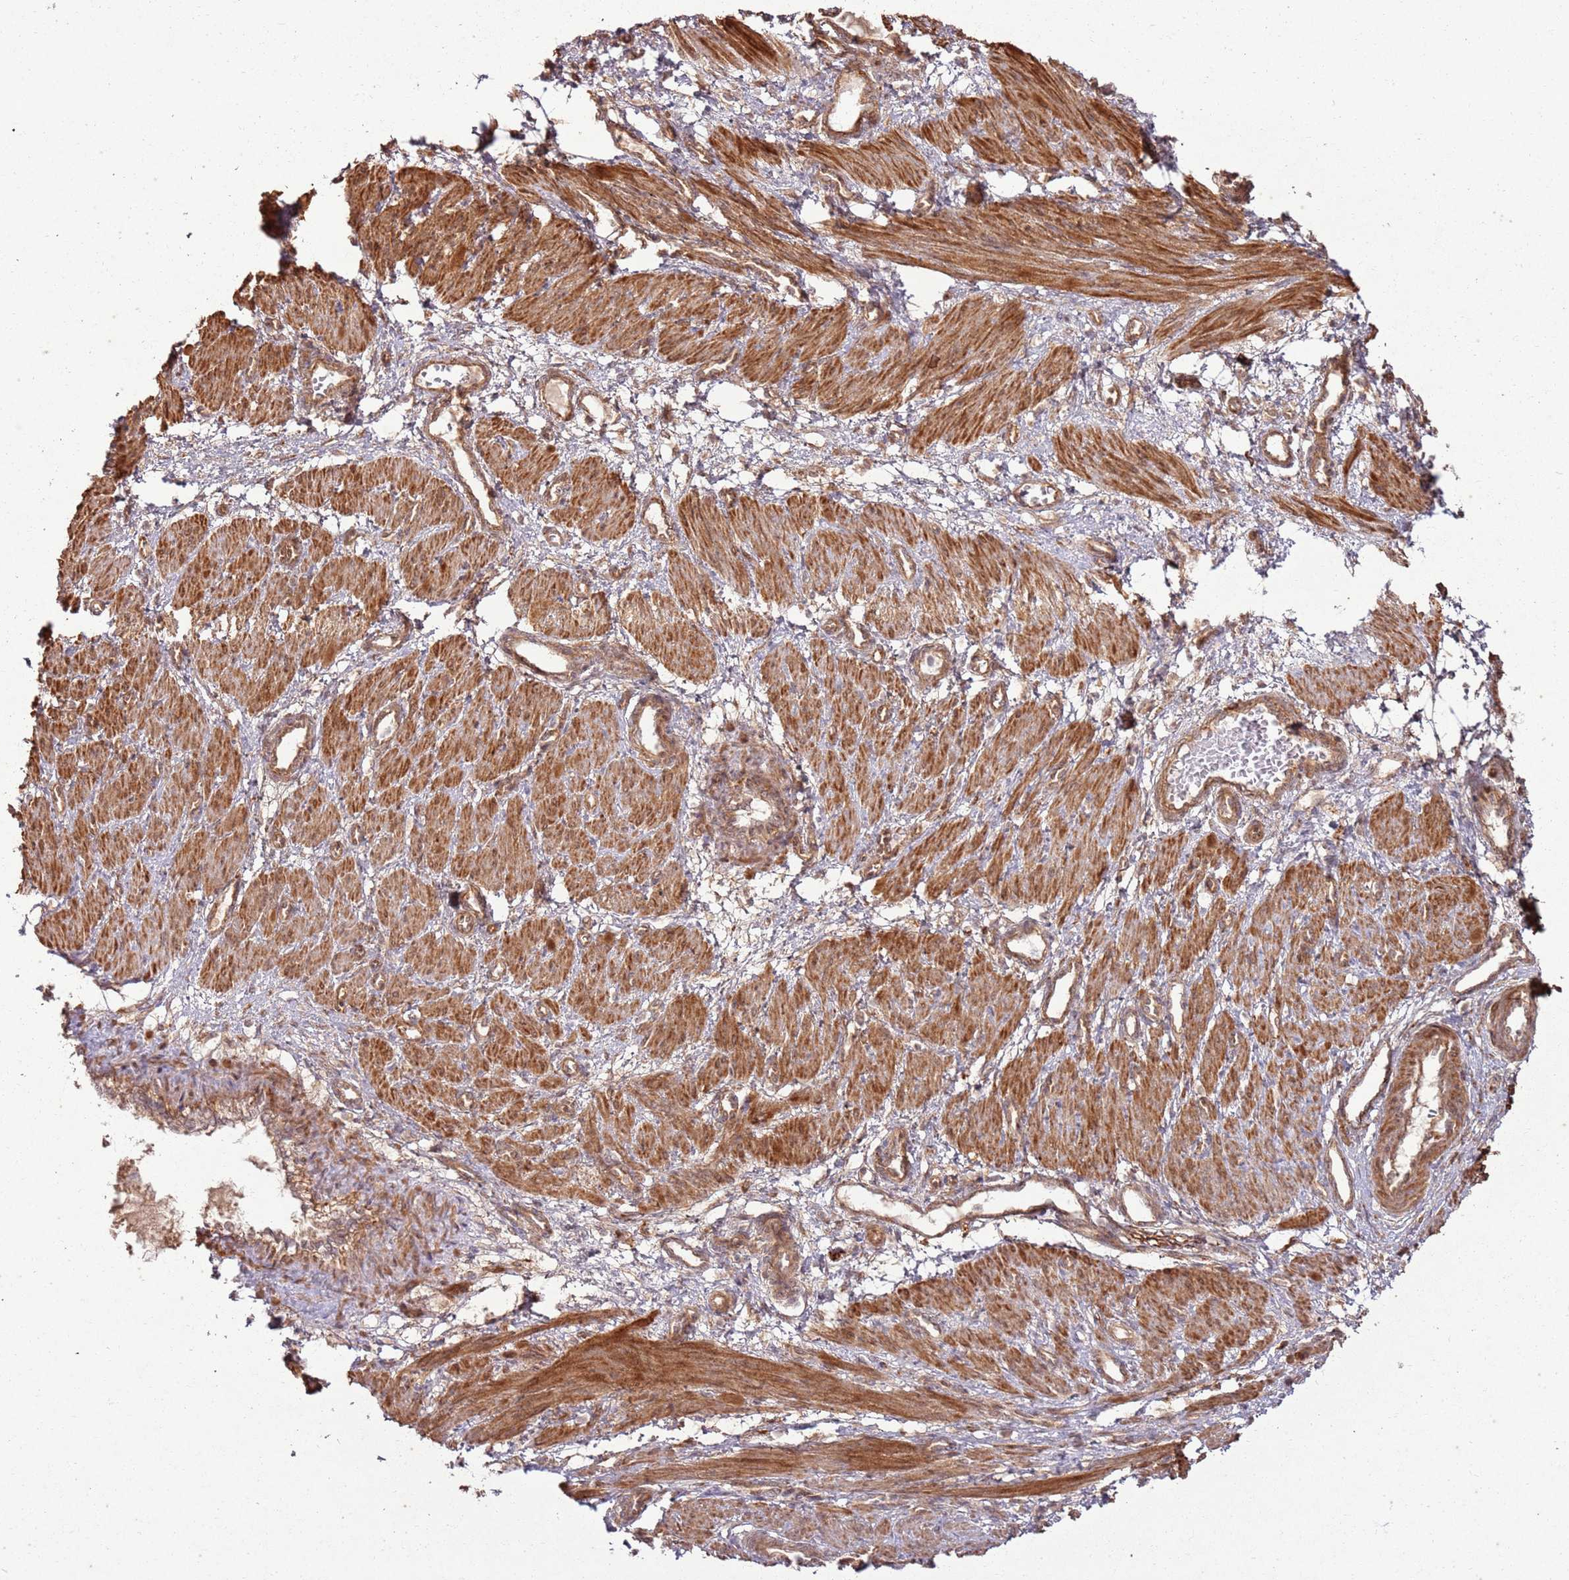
{"staining": {"intensity": "strong", "quantity": ">75%", "location": "cytoplasmic/membranous"}, "tissue": "smooth muscle", "cell_type": "Smooth muscle cells", "image_type": "normal", "snomed": [{"axis": "morphology", "description": "Normal tissue, NOS"}, {"axis": "topography", "description": "Endometrium"}], "caption": "Protein analysis of benign smooth muscle demonstrates strong cytoplasmic/membranous staining in about >75% of smooth muscle cells. (brown staining indicates protein expression, while blue staining denotes nuclei).", "gene": "ZNF623", "patient": {"sex": "female", "age": 33}}